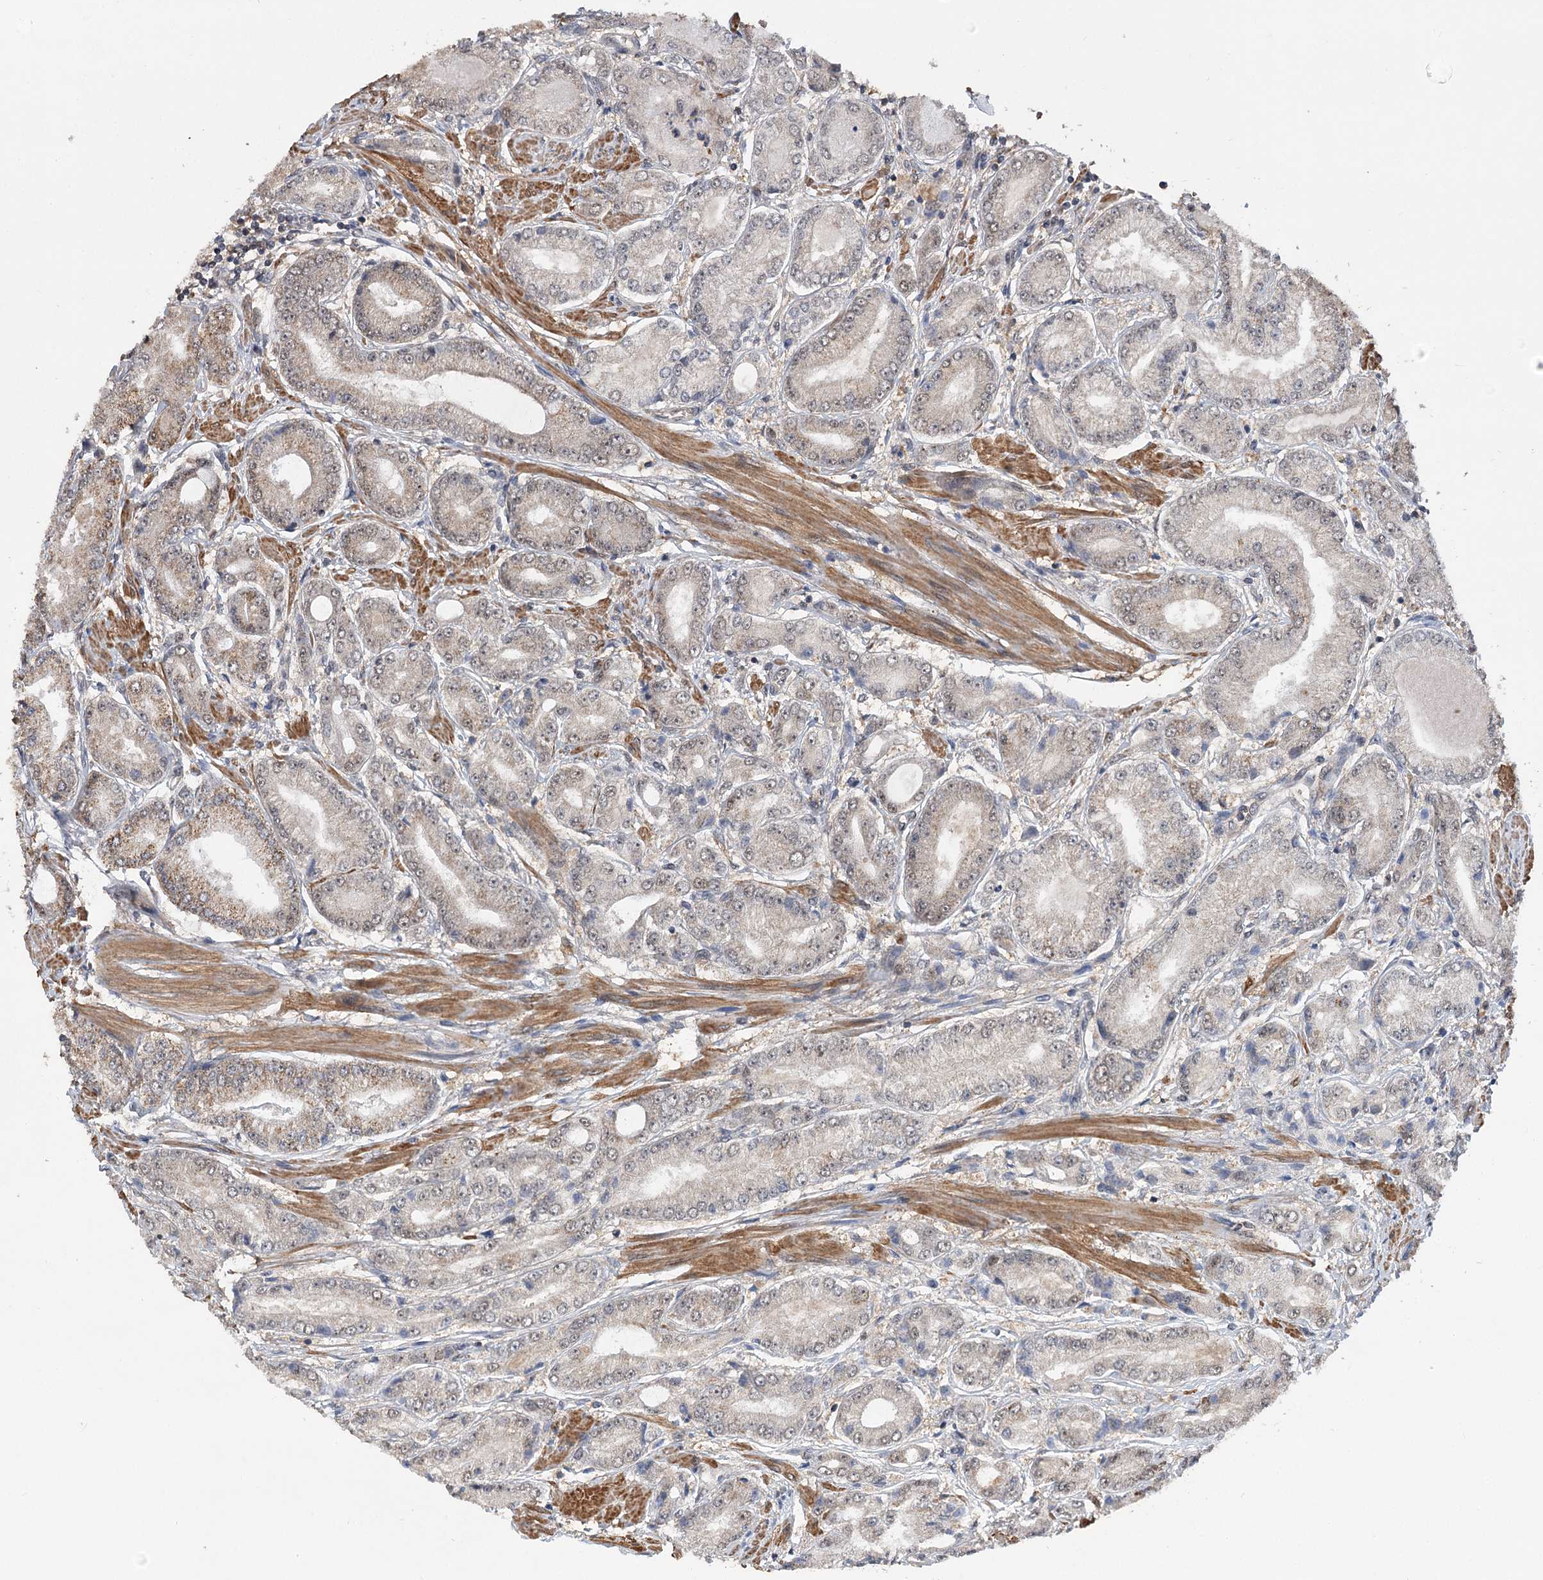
{"staining": {"intensity": "weak", "quantity": "25%-75%", "location": "cytoplasmic/membranous,nuclear"}, "tissue": "prostate cancer", "cell_type": "Tumor cells", "image_type": "cancer", "snomed": [{"axis": "morphology", "description": "Adenocarcinoma, High grade"}, {"axis": "topography", "description": "Prostate"}], "caption": "High-grade adenocarcinoma (prostate) stained with IHC exhibits weak cytoplasmic/membranous and nuclear staining in about 25%-75% of tumor cells.", "gene": "TENM2", "patient": {"sex": "male", "age": 59}}